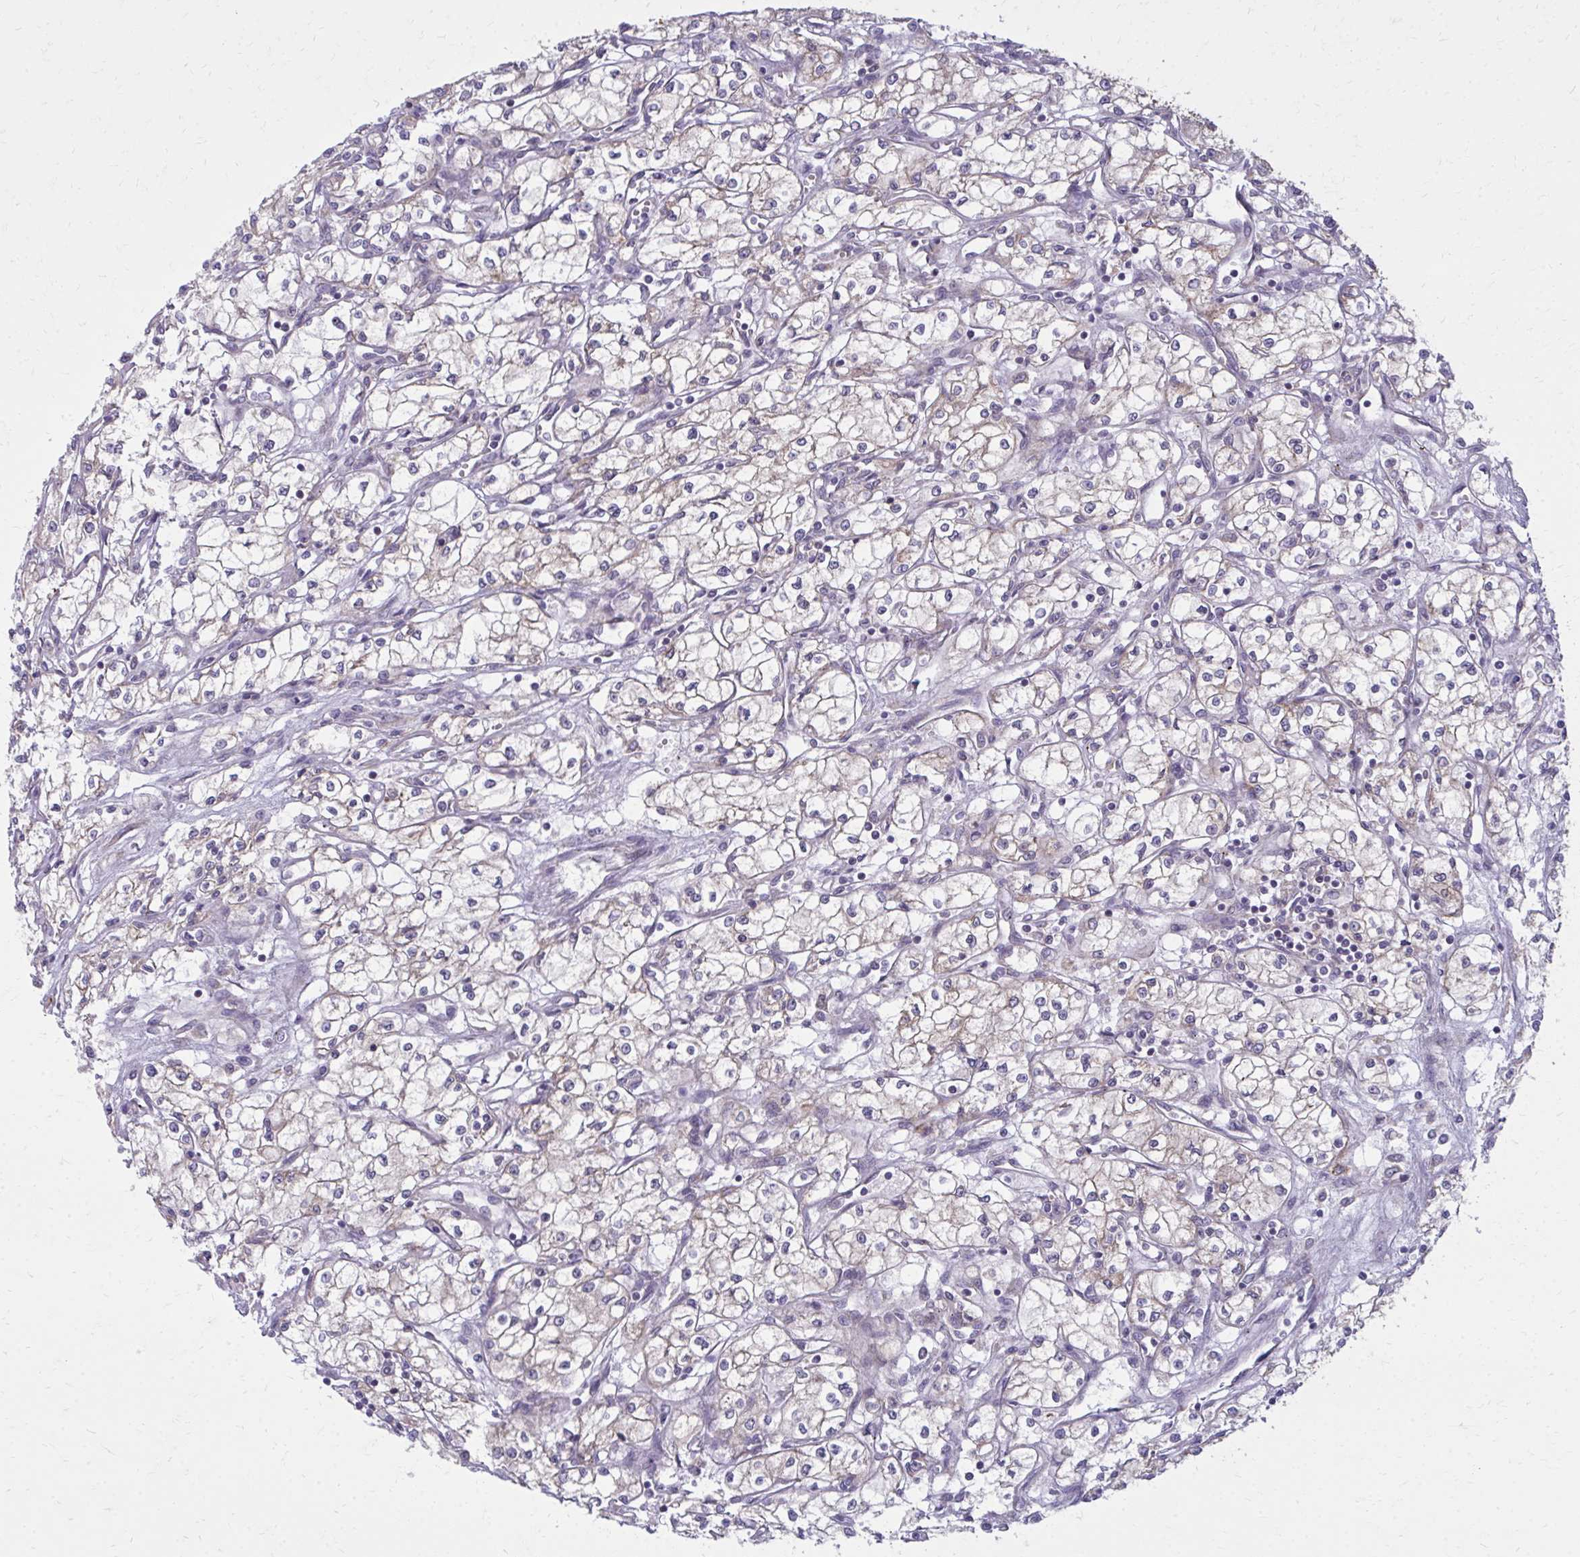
{"staining": {"intensity": "weak", "quantity": "<25%", "location": "cytoplasmic/membranous"}, "tissue": "renal cancer", "cell_type": "Tumor cells", "image_type": "cancer", "snomed": [{"axis": "morphology", "description": "Adenocarcinoma, NOS"}, {"axis": "topography", "description": "Kidney"}], "caption": "Renal cancer was stained to show a protein in brown. There is no significant staining in tumor cells.", "gene": "CEMP1", "patient": {"sex": "male", "age": 59}}